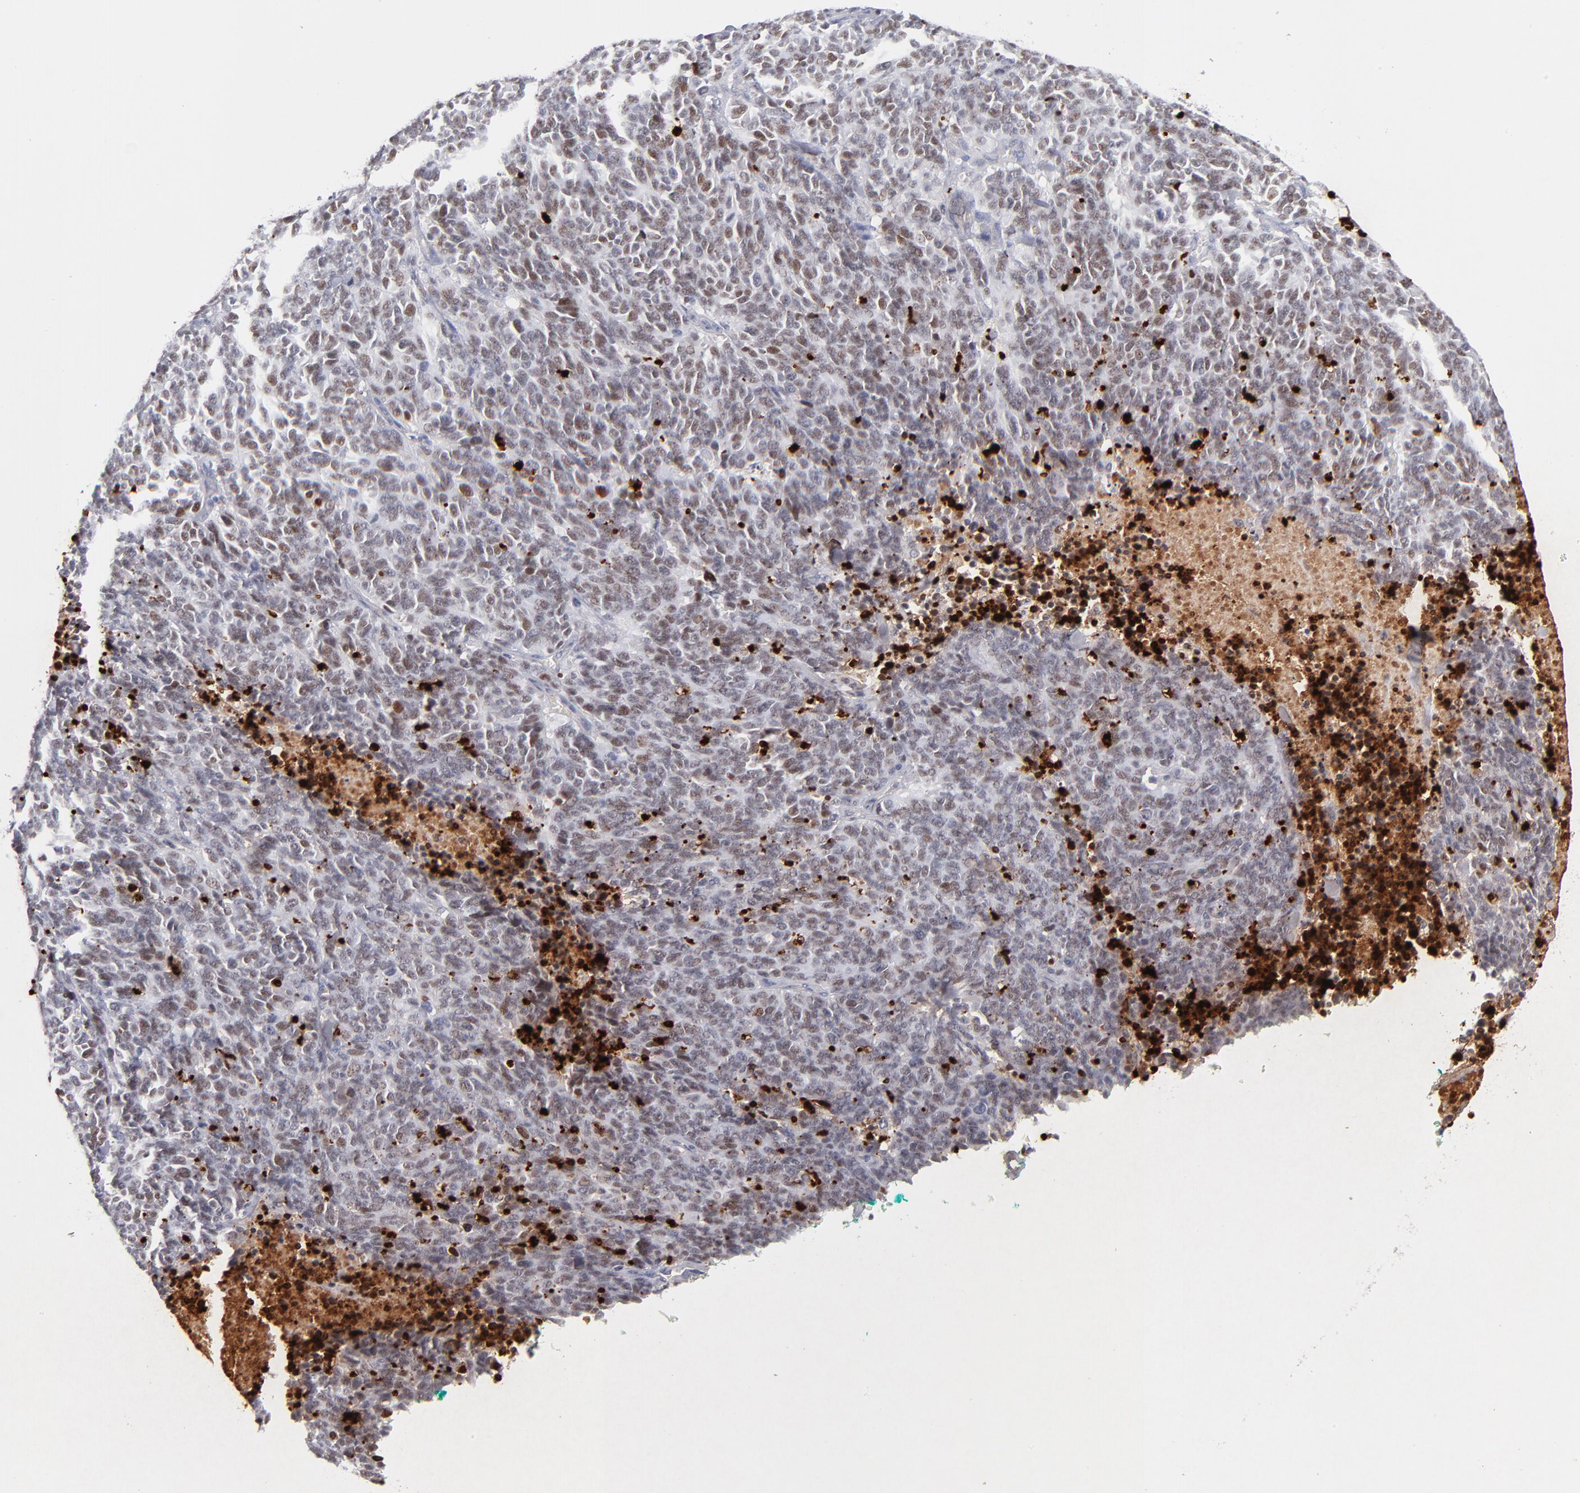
{"staining": {"intensity": "weak", "quantity": ">75%", "location": "nuclear"}, "tissue": "lung cancer", "cell_type": "Tumor cells", "image_type": "cancer", "snomed": [{"axis": "morphology", "description": "Neoplasm, malignant, NOS"}, {"axis": "topography", "description": "Lung"}], "caption": "This micrograph exhibits immunohistochemistry staining of human lung neoplasm (malignant), with low weak nuclear expression in approximately >75% of tumor cells.", "gene": "PARP1", "patient": {"sex": "female", "age": 58}}